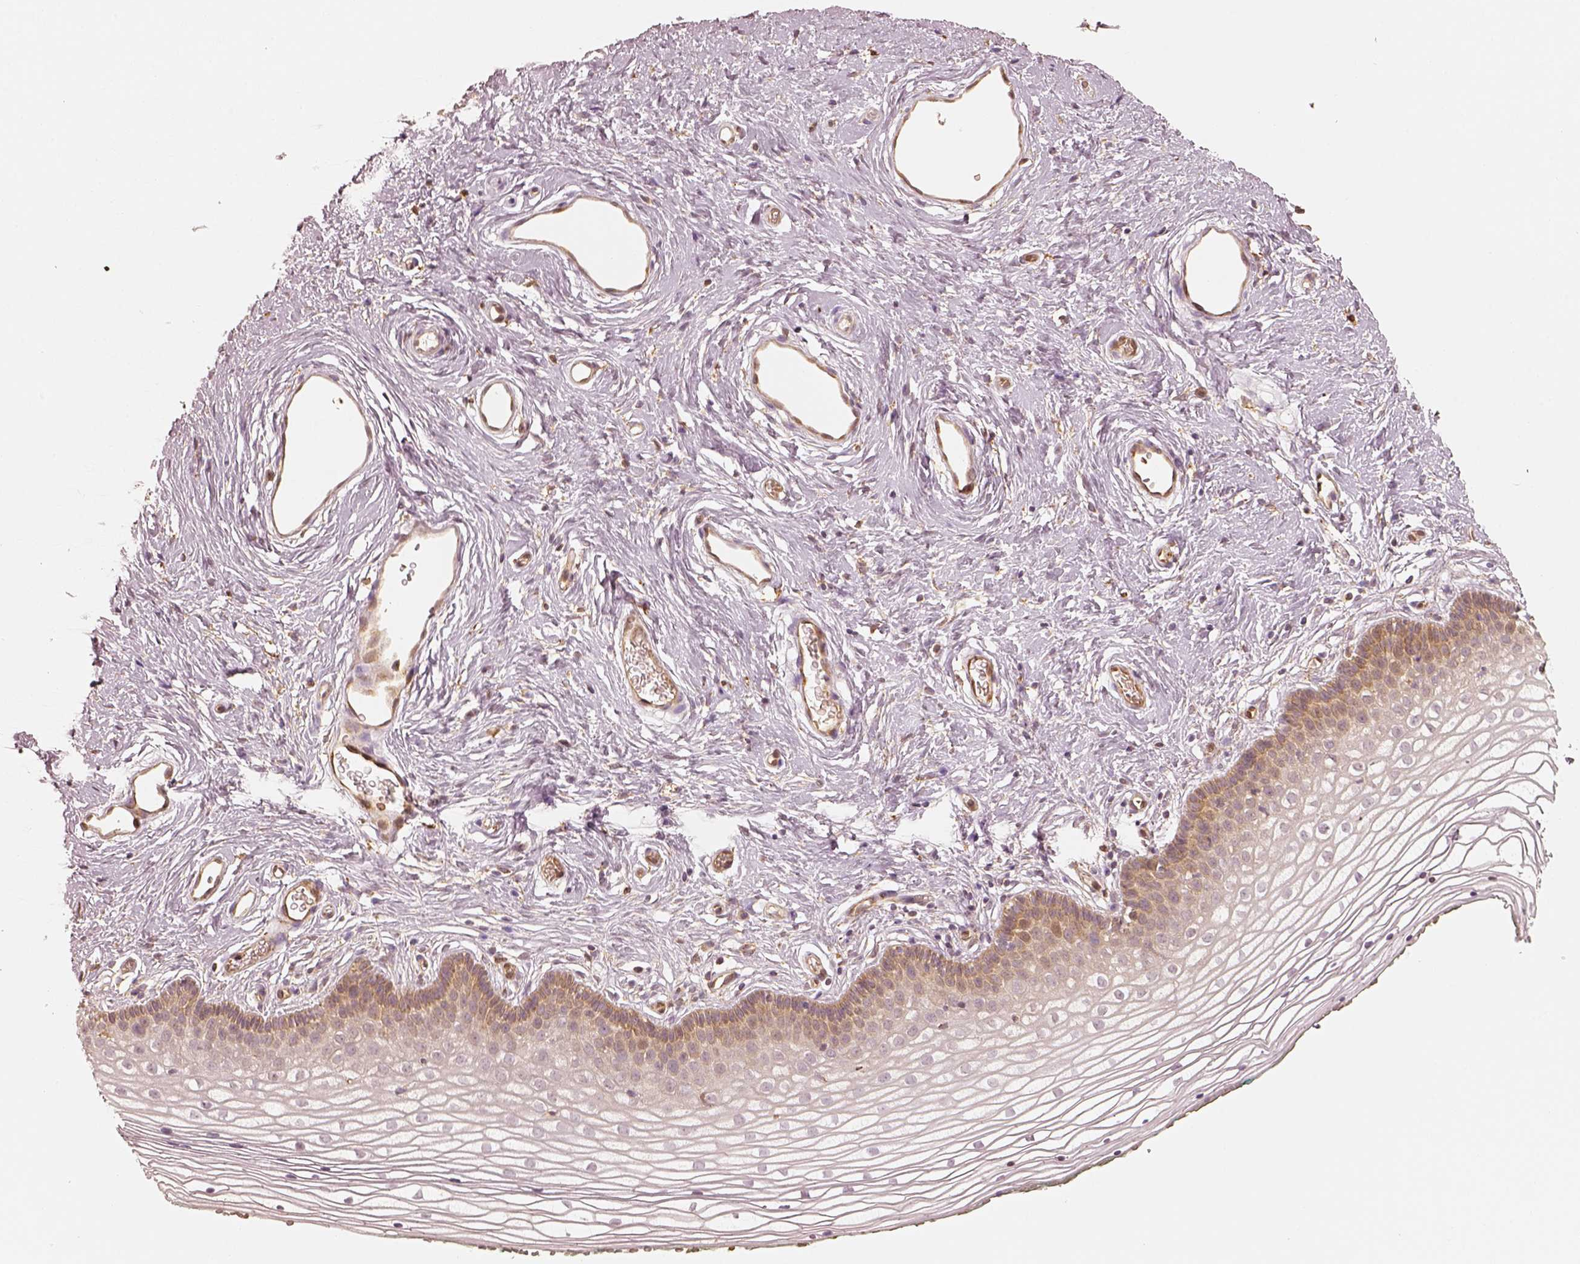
{"staining": {"intensity": "moderate", "quantity": "<25%", "location": "cytoplasmic/membranous"}, "tissue": "vagina", "cell_type": "Squamous epithelial cells", "image_type": "normal", "snomed": [{"axis": "morphology", "description": "Normal tissue, NOS"}, {"axis": "topography", "description": "Vagina"}], "caption": "Protein expression analysis of normal vagina demonstrates moderate cytoplasmic/membranous staining in about <25% of squamous epithelial cells.", "gene": "FSCN1", "patient": {"sex": "female", "age": 36}}